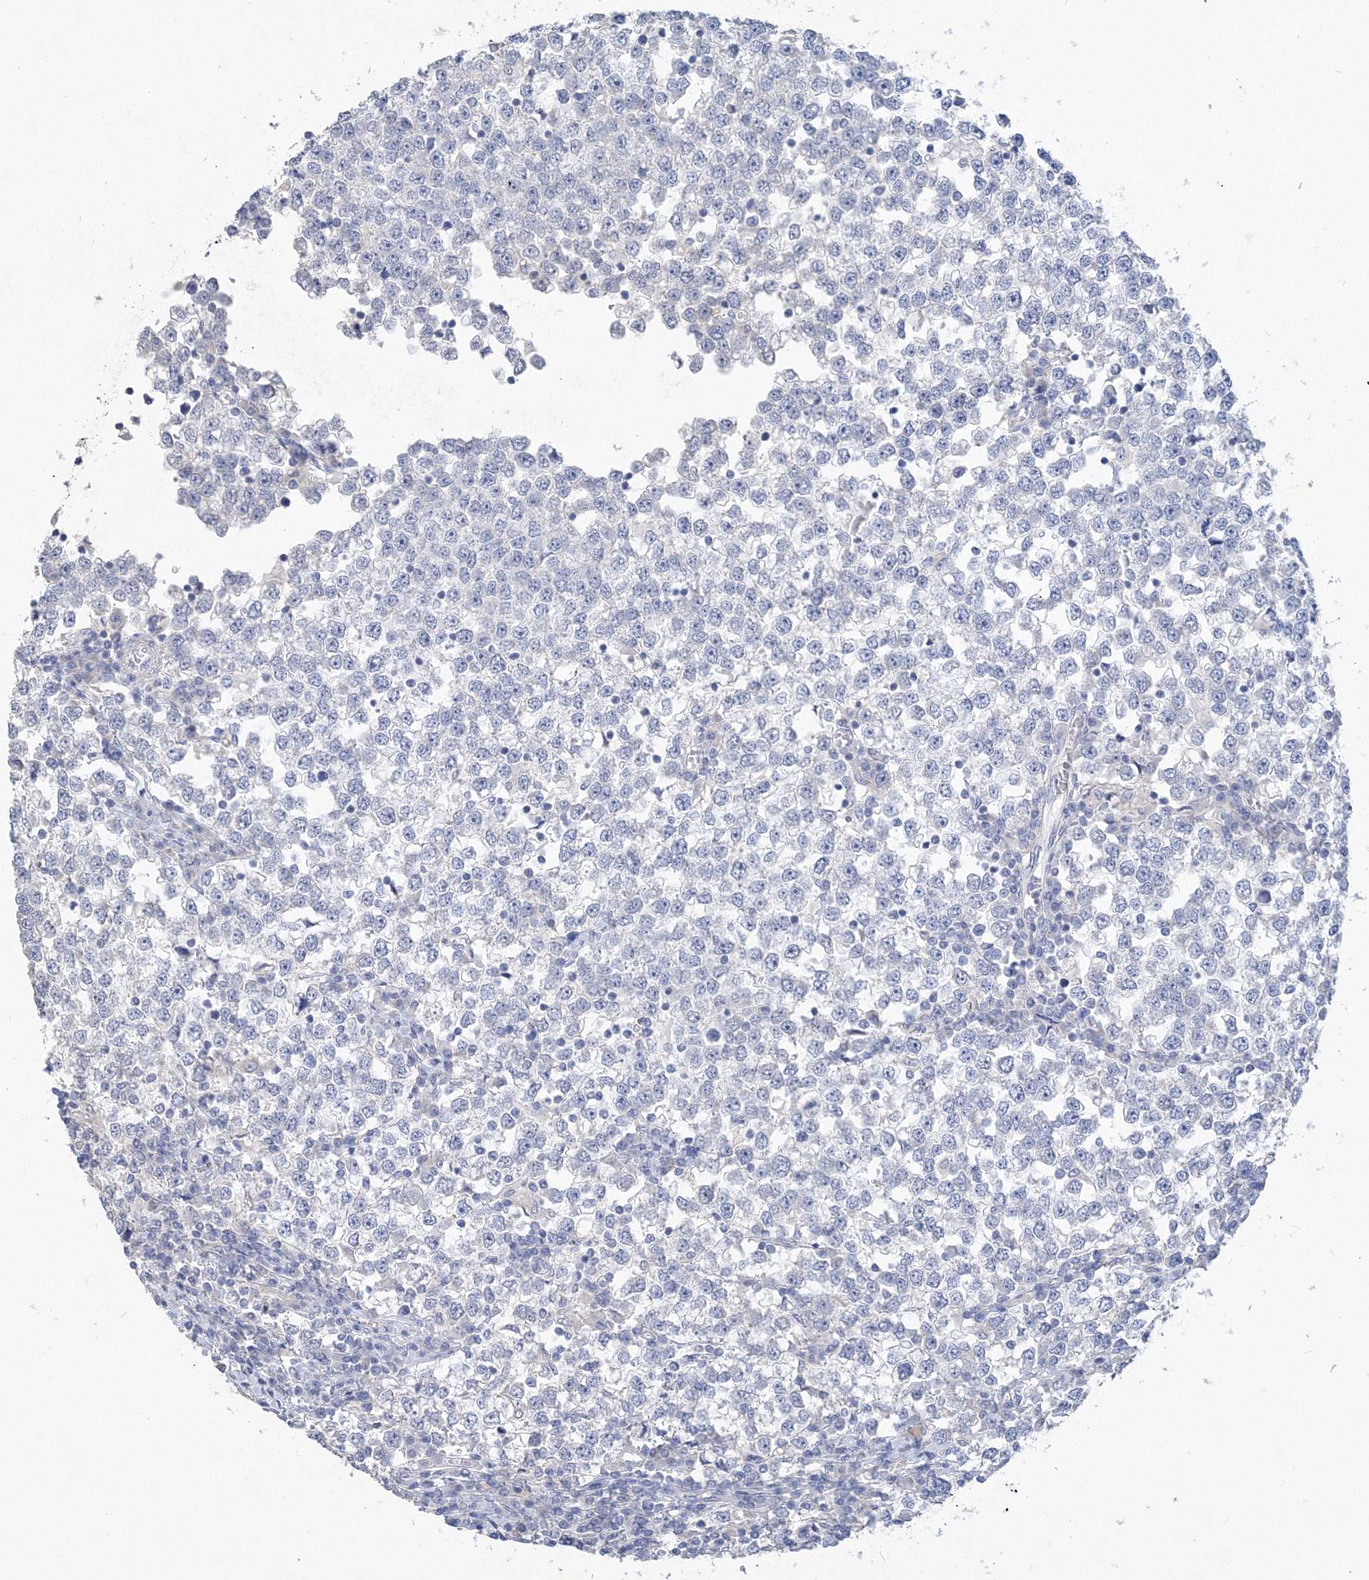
{"staining": {"intensity": "negative", "quantity": "none", "location": "none"}, "tissue": "testis cancer", "cell_type": "Tumor cells", "image_type": "cancer", "snomed": [{"axis": "morphology", "description": "Seminoma, NOS"}, {"axis": "topography", "description": "Testis"}], "caption": "Tumor cells are negative for brown protein staining in testis seminoma.", "gene": "OSBPL6", "patient": {"sex": "male", "age": 65}}